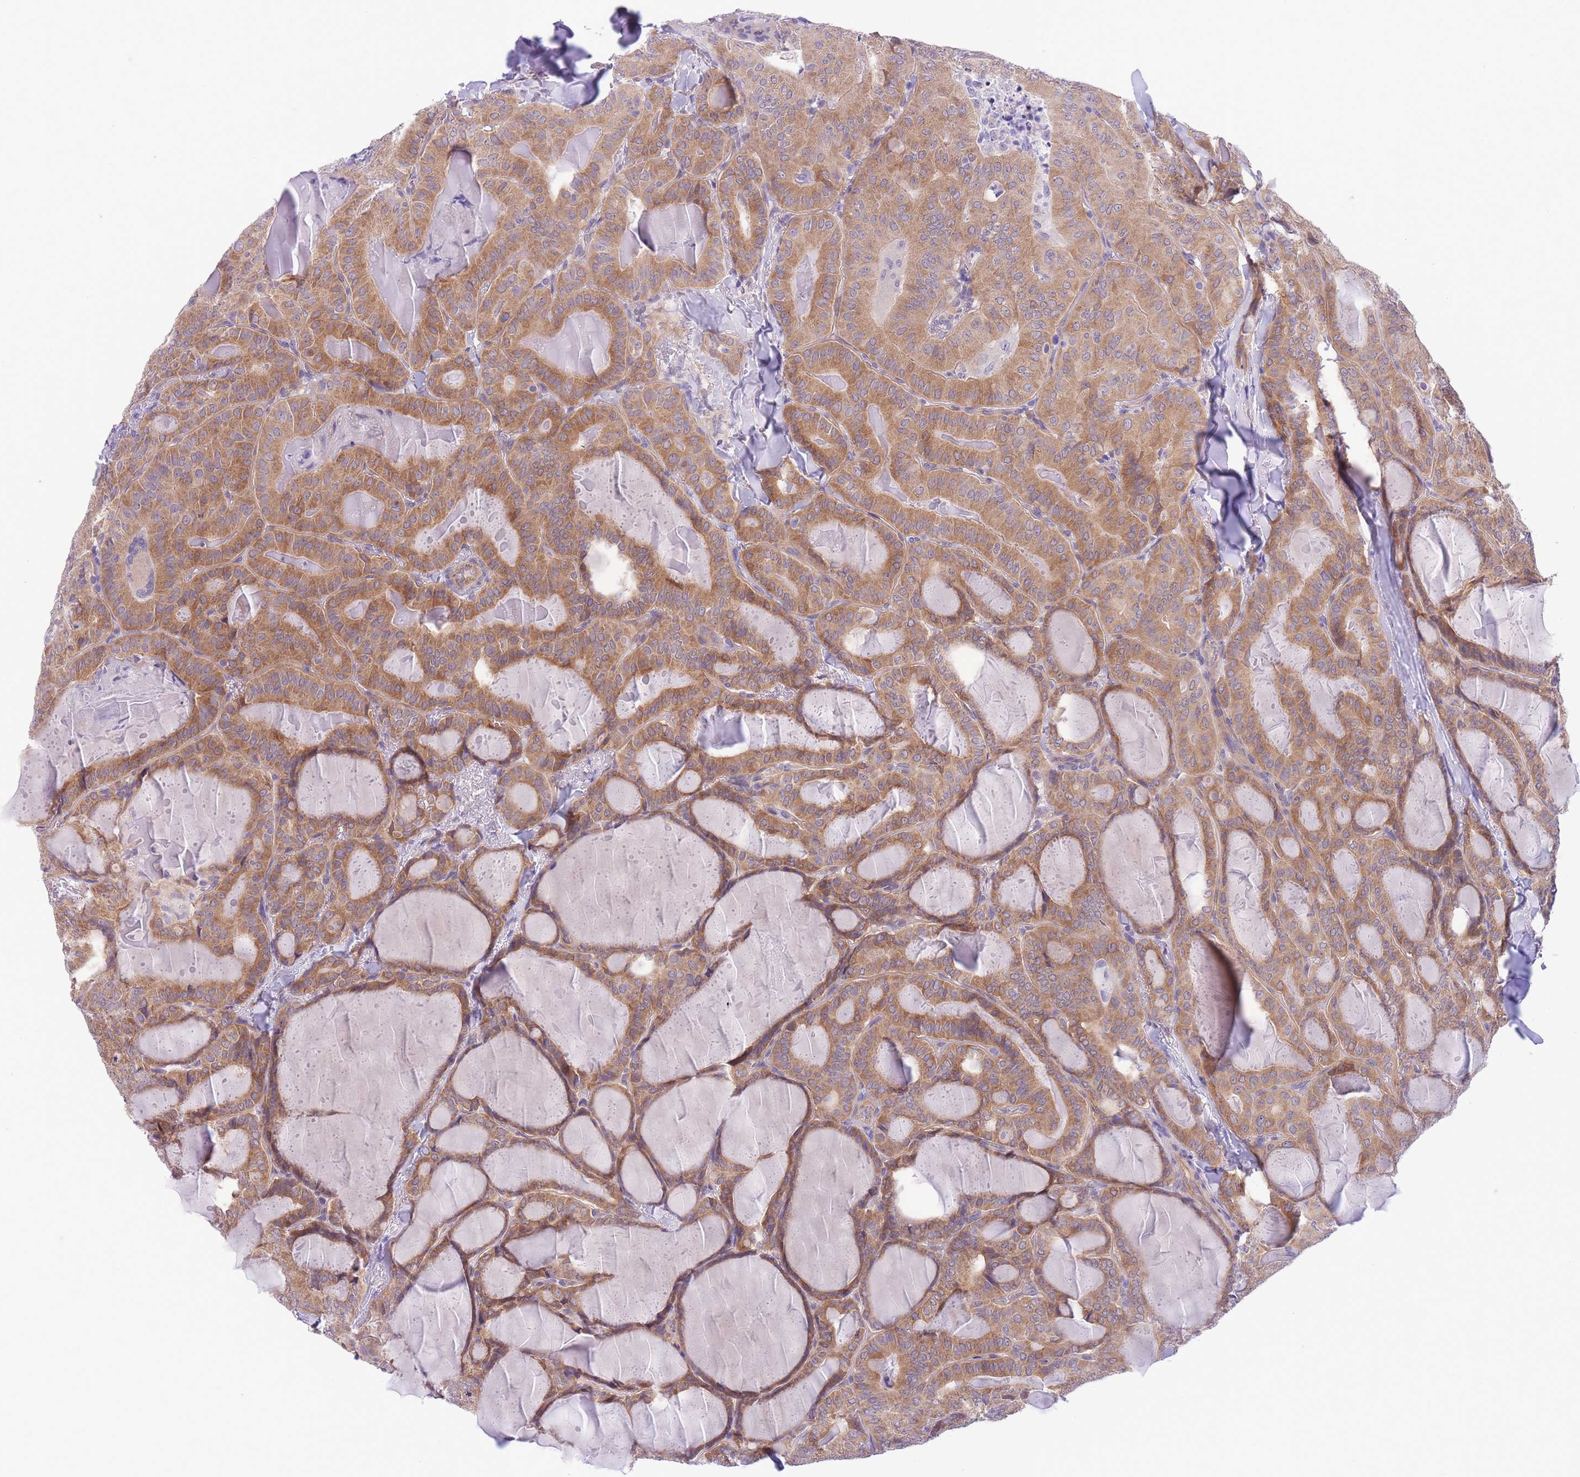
{"staining": {"intensity": "moderate", "quantity": ">75%", "location": "cytoplasmic/membranous"}, "tissue": "thyroid cancer", "cell_type": "Tumor cells", "image_type": "cancer", "snomed": [{"axis": "morphology", "description": "Papillary adenocarcinoma, NOS"}, {"axis": "topography", "description": "Thyroid gland"}], "caption": "DAB immunohistochemical staining of papillary adenocarcinoma (thyroid) reveals moderate cytoplasmic/membranous protein positivity in approximately >75% of tumor cells.", "gene": "WWOX", "patient": {"sex": "female", "age": 68}}